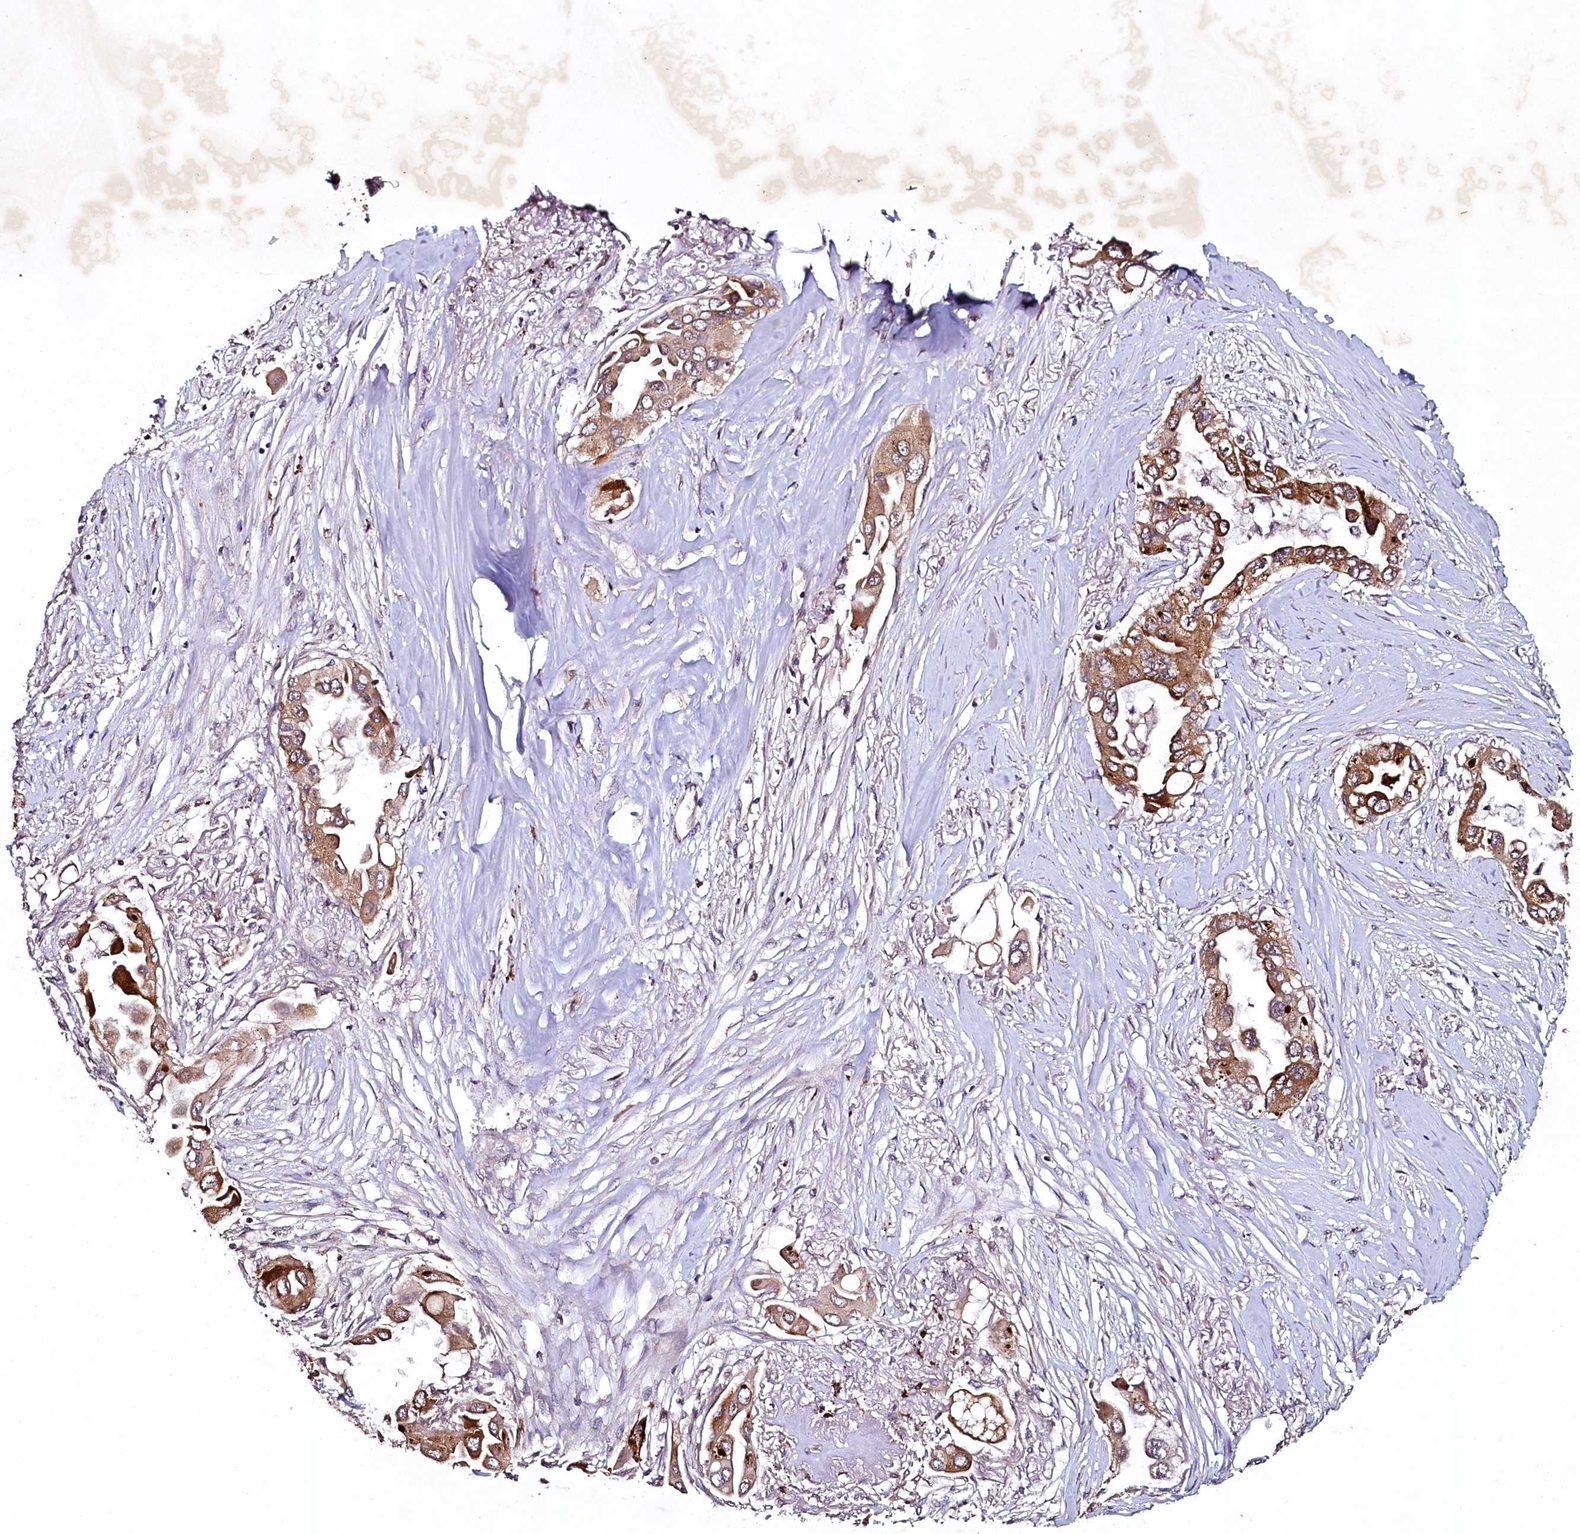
{"staining": {"intensity": "moderate", "quantity": ">75%", "location": "cytoplasmic/membranous"}, "tissue": "lung cancer", "cell_type": "Tumor cells", "image_type": "cancer", "snomed": [{"axis": "morphology", "description": "Adenocarcinoma, NOS"}, {"axis": "topography", "description": "Lung"}], "caption": "A brown stain shows moderate cytoplasmic/membranous staining of a protein in human adenocarcinoma (lung) tumor cells. Using DAB (3,3'-diaminobenzidine) (brown) and hematoxylin (blue) stains, captured at high magnification using brightfield microscopy.", "gene": "SEC24C", "patient": {"sex": "female", "age": 76}}